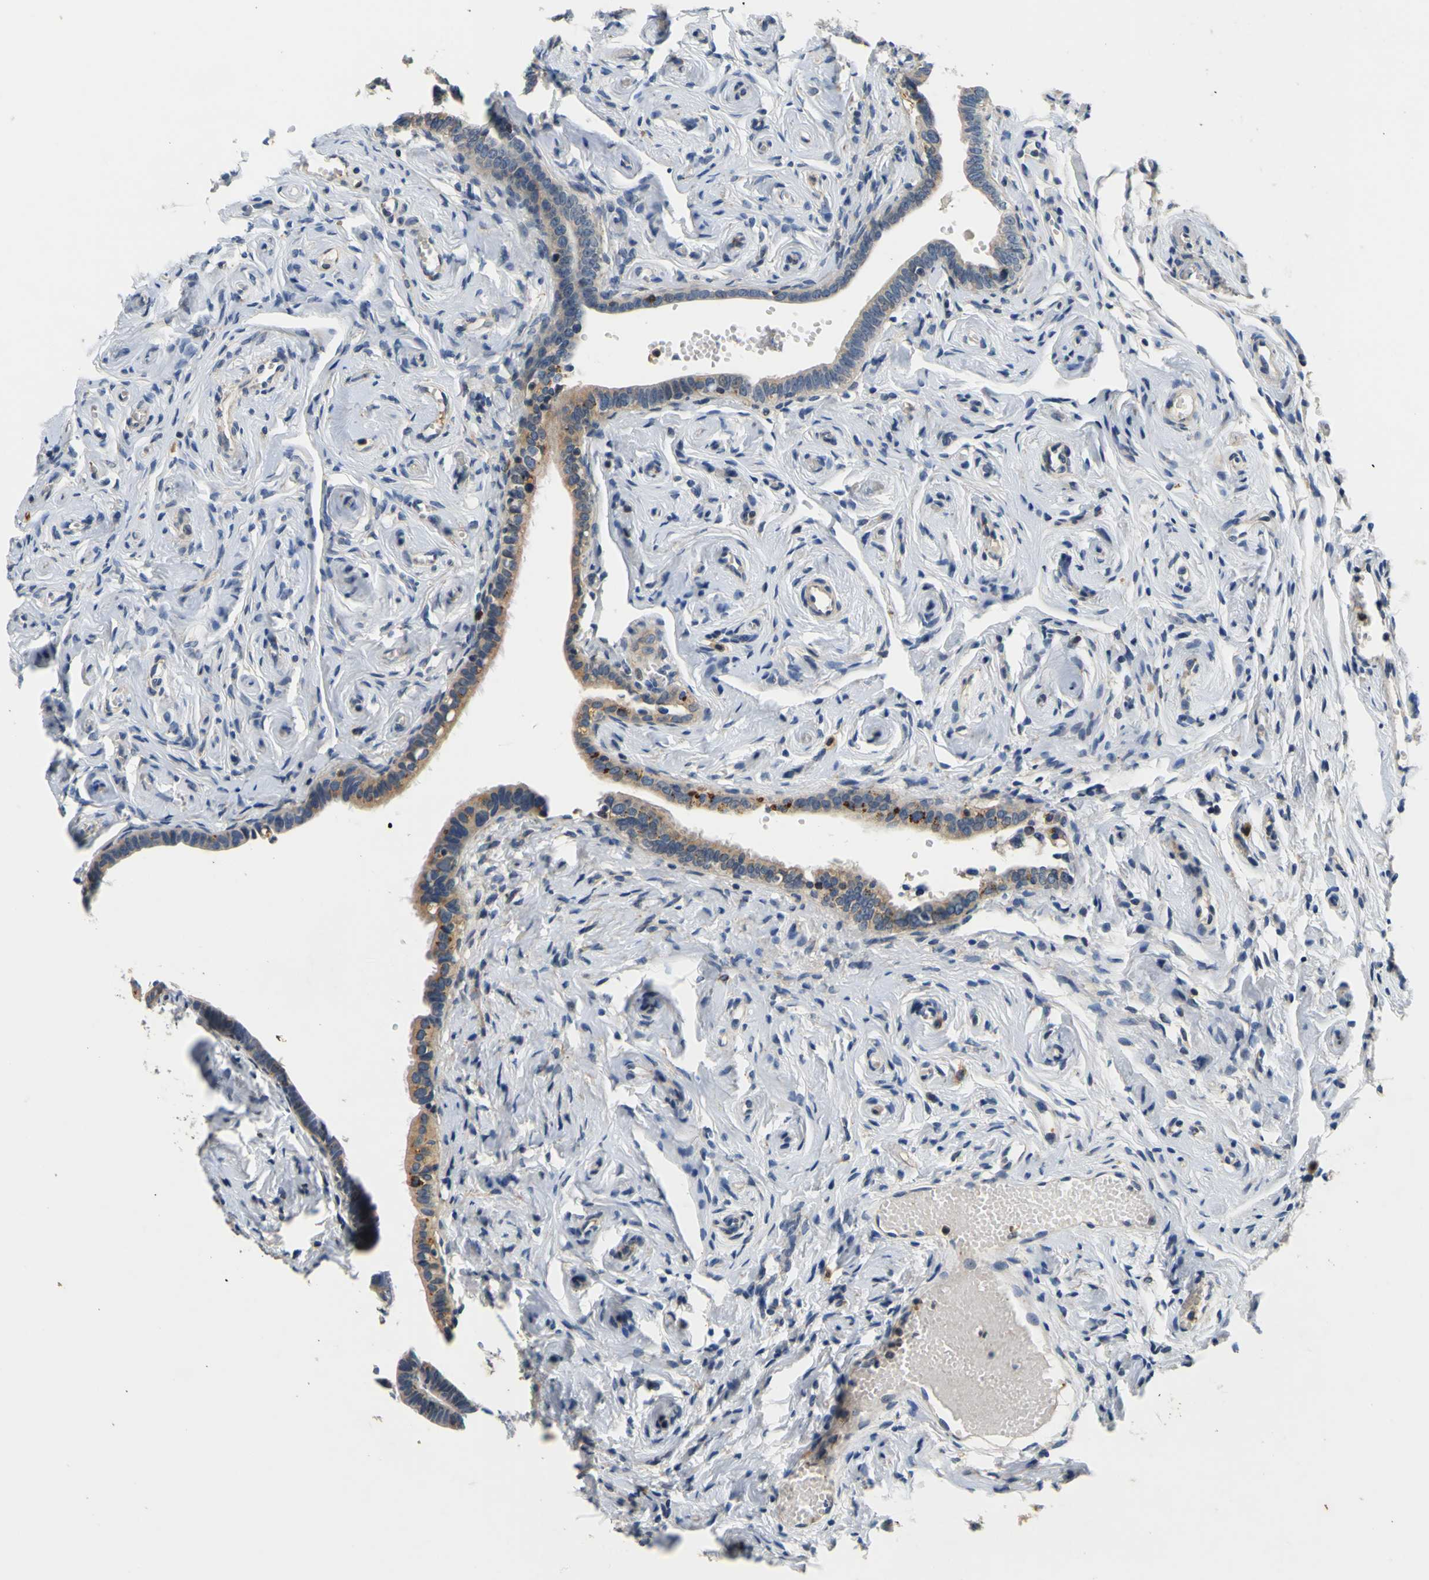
{"staining": {"intensity": "moderate", "quantity": ">75%", "location": "cytoplasmic/membranous"}, "tissue": "fallopian tube", "cell_type": "Glandular cells", "image_type": "normal", "snomed": [{"axis": "morphology", "description": "Normal tissue, NOS"}, {"axis": "topography", "description": "Fallopian tube"}], "caption": "This histopathology image displays immunohistochemistry (IHC) staining of benign human fallopian tube, with medium moderate cytoplasmic/membranous staining in approximately >75% of glandular cells.", "gene": "TNIK", "patient": {"sex": "female", "age": 71}}